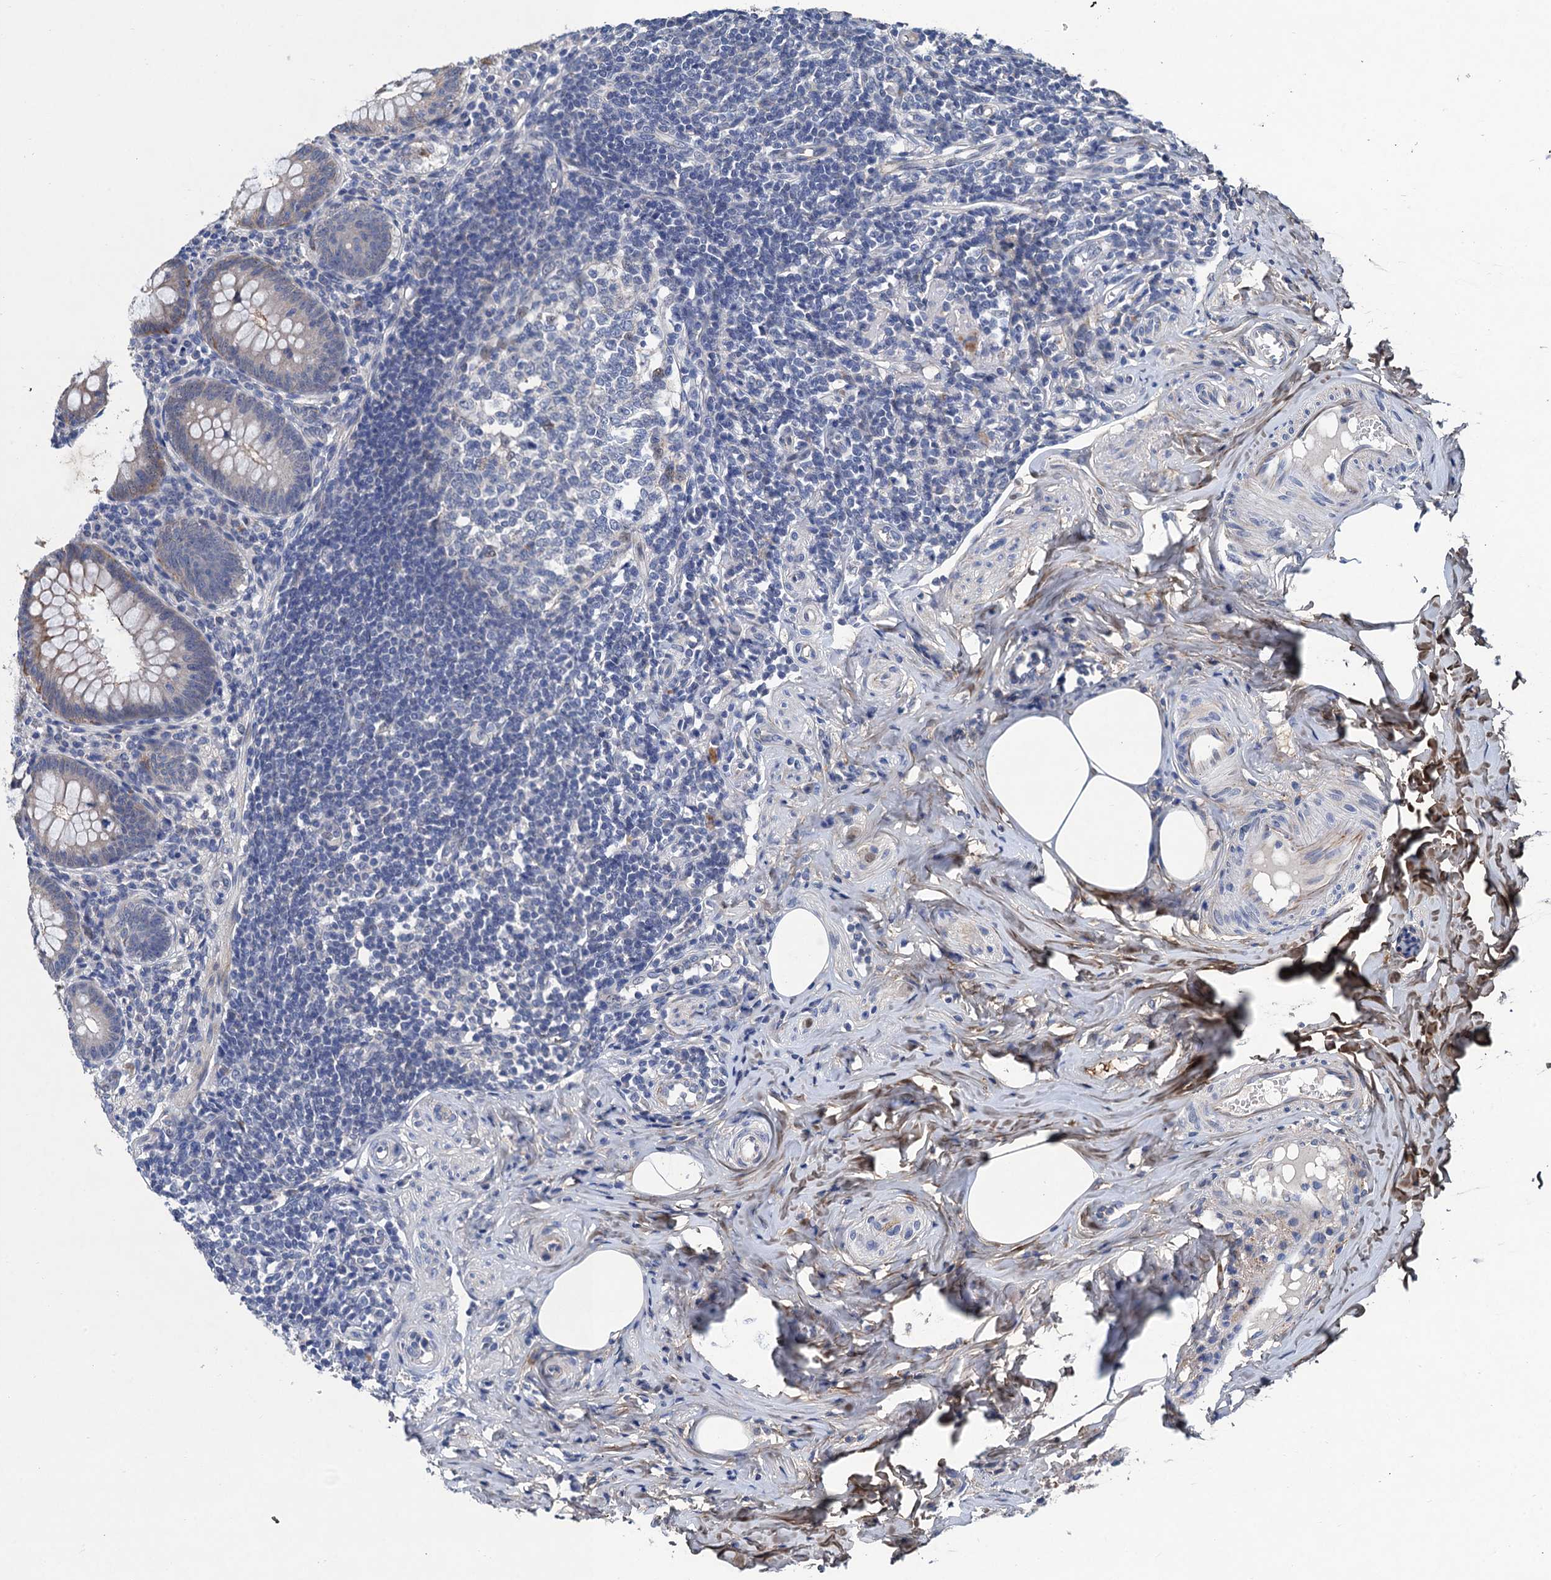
{"staining": {"intensity": "strong", "quantity": "<25%", "location": "cytoplasmic/membranous"}, "tissue": "appendix", "cell_type": "Glandular cells", "image_type": "normal", "snomed": [{"axis": "morphology", "description": "Normal tissue, NOS"}, {"axis": "topography", "description": "Appendix"}], "caption": "Strong cytoplasmic/membranous protein positivity is seen in about <25% of glandular cells in appendix.", "gene": "TRAF7", "patient": {"sex": "female", "age": 33}}